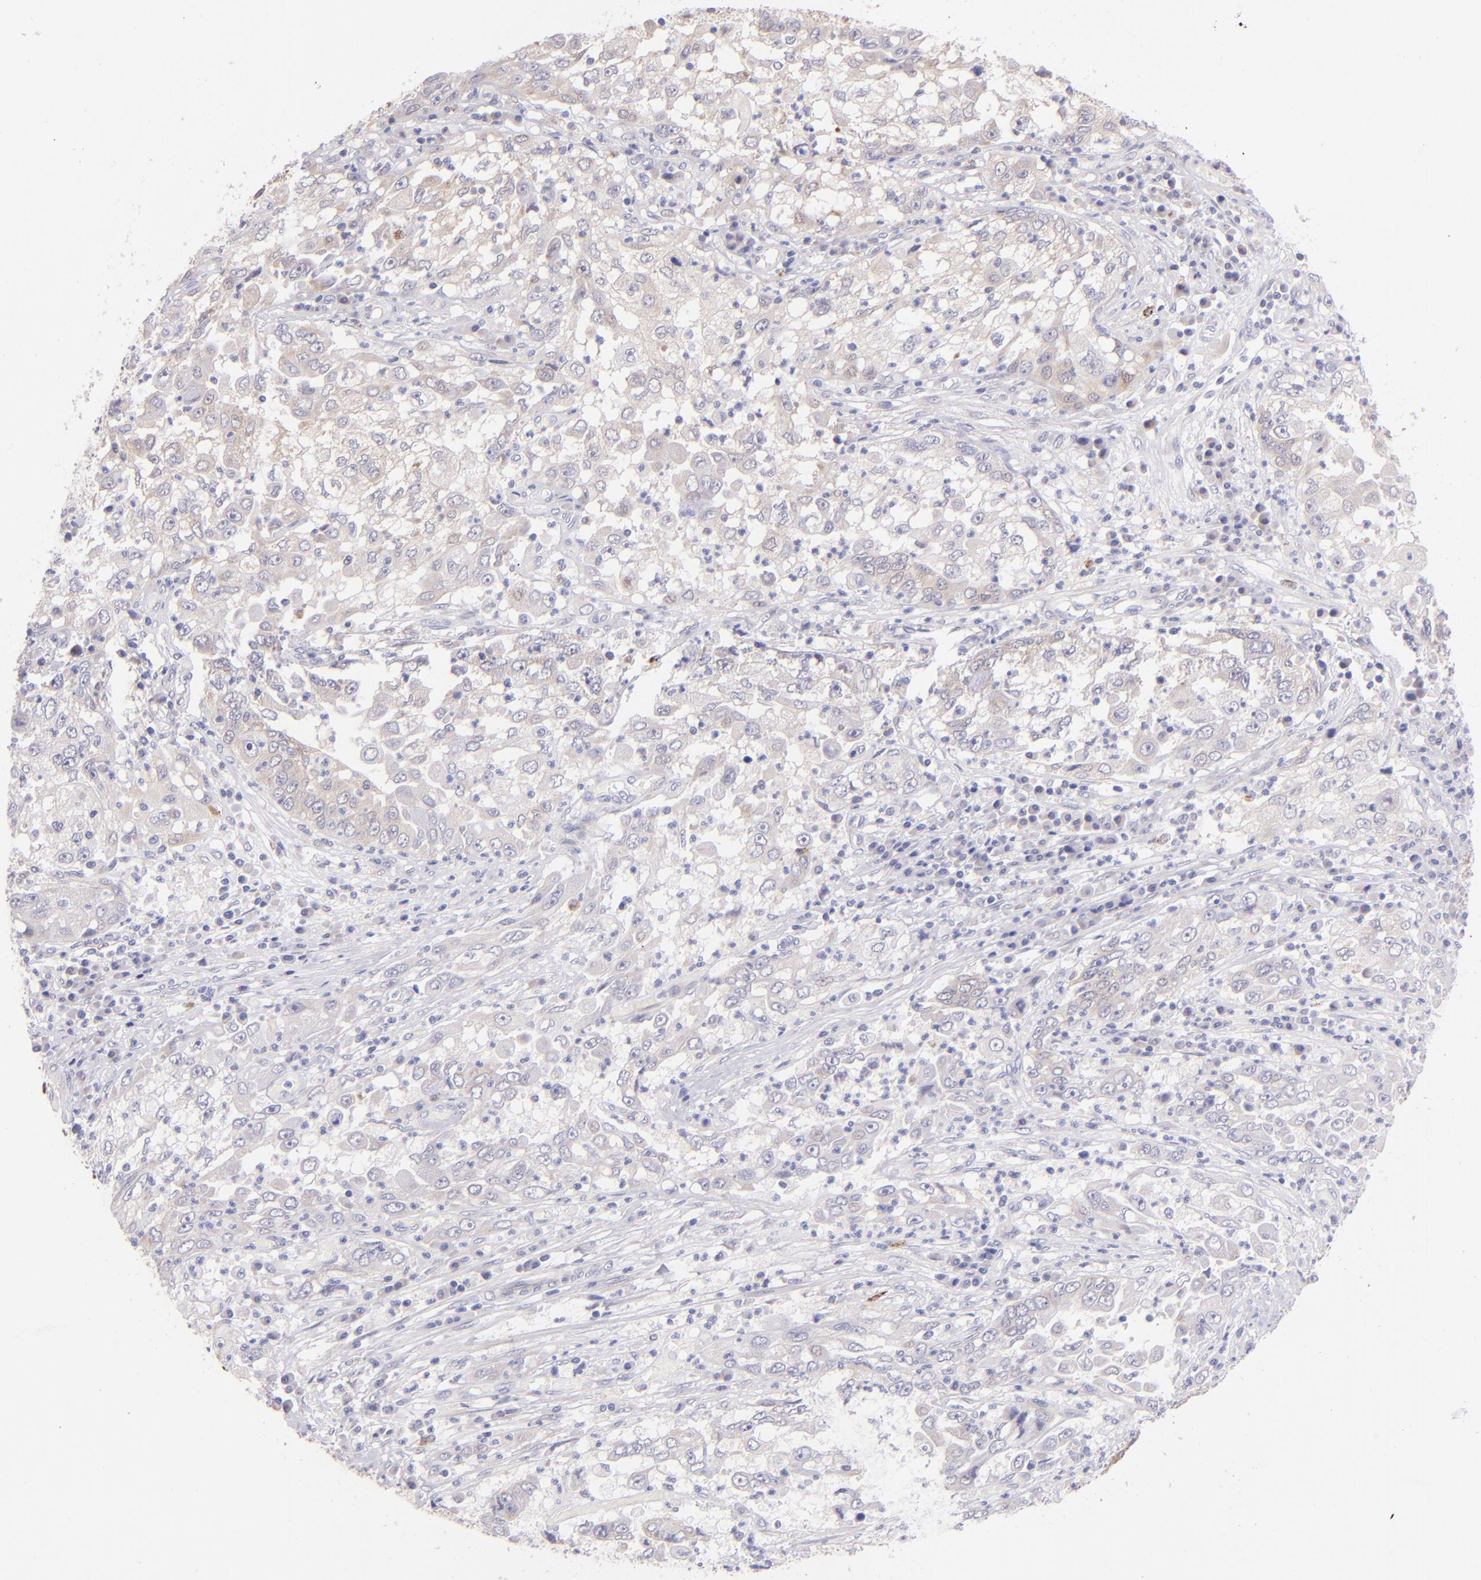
{"staining": {"intensity": "weak", "quantity": ">75%", "location": "cytoplasmic/membranous"}, "tissue": "cervical cancer", "cell_type": "Tumor cells", "image_type": "cancer", "snomed": [{"axis": "morphology", "description": "Squamous cell carcinoma, NOS"}, {"axis": "topography", "description": "Cervix"}], "caption": "A brown stain labels weak cytoplasmic/membranous expression of a protein in cervical cancer (squamous cell carcinoma) tumor cells.", "gene": "SH2D4A", "patient": {"sex": "female", "age": 36}}